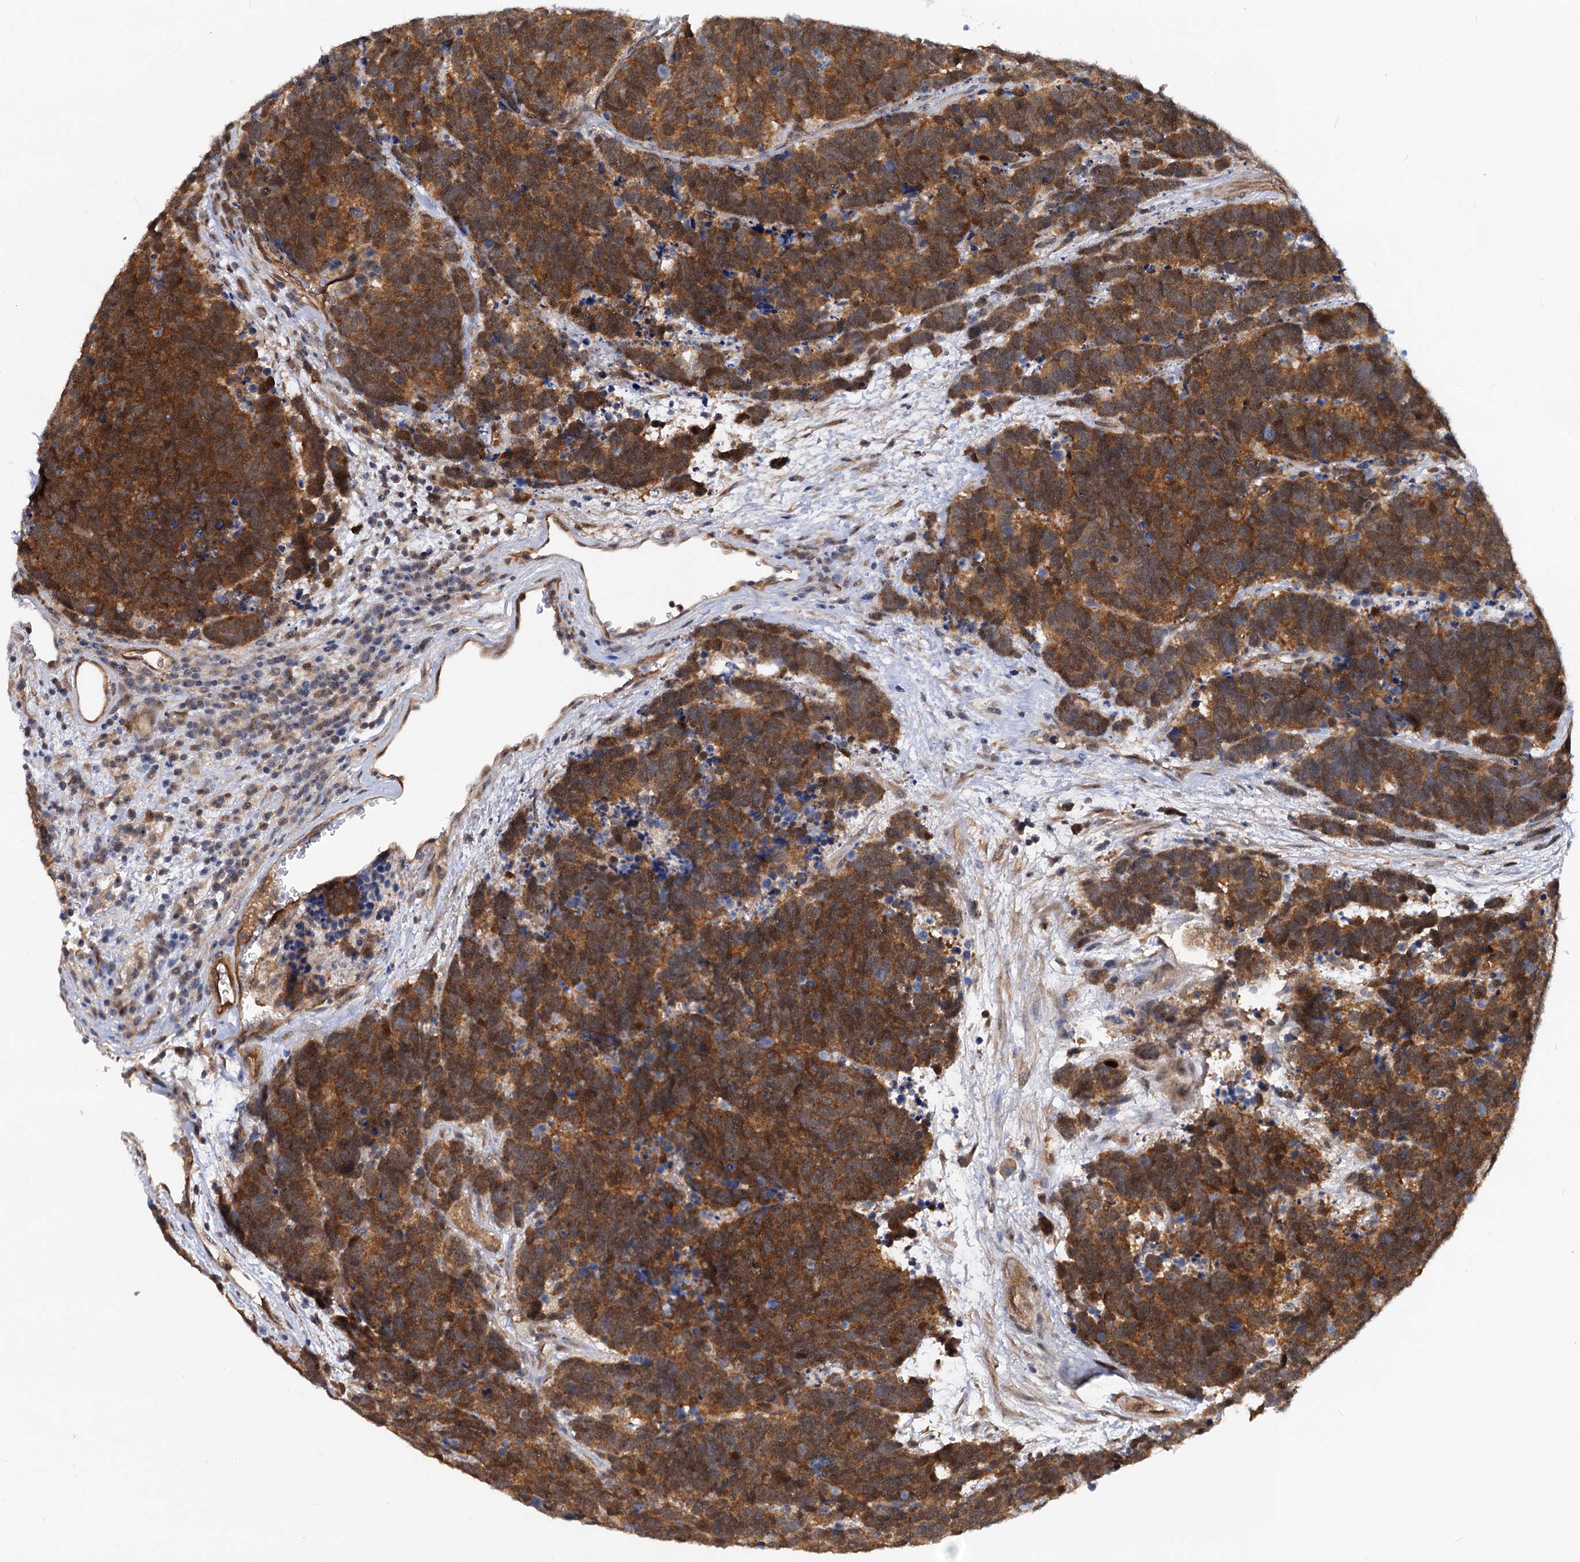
{"staining": {"intensity": "strong", "quantity": ">75%", "location": "cytoplasmic/membranous"}, "tissue": "carcinoid", "cell_type": "Tumor cells", "image_type": "cancer", "snomed": [{"axis": "morphology", "description": "Carcinoma, NOS"}, {"axis": "morphology", "description": "Carcinoid, malignant, NOS"}, {"axis": "topography", "description": "Urinary bladder"}], "caption": "Strong cytoplasmic/membranous staining is appreciated in about >75% of tumor cells in carcinoma.", "gene": "SNX15", "patient": {"sex": "male", "age": 57}}